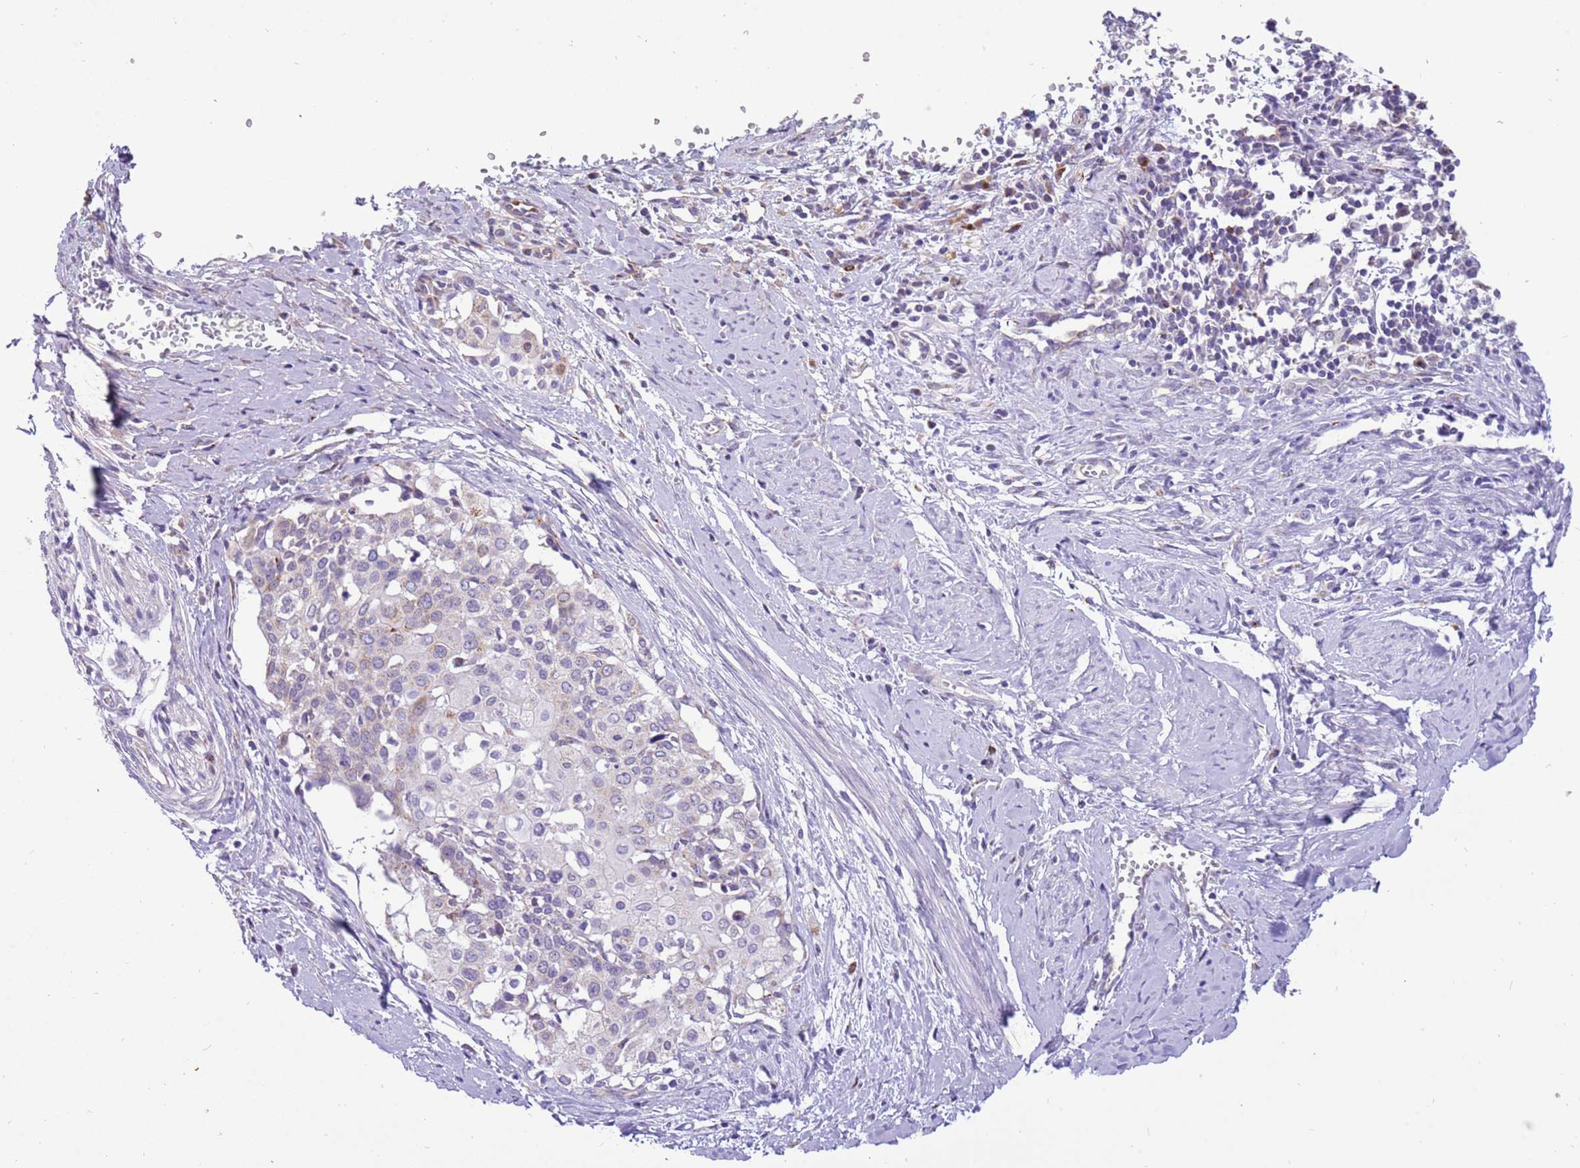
{"staining": {"intensity": "negative", "quantity": "none", "location": "none"}, "tissue": "cervical cancer", "cell_type": "Tumor cells", "image_type": "cancer", "snomed": [{"axis": "morphology", "description": "Squamous cell carcinoma, NOS"}, {"axis": "topography", "description": "Cervix"}], "caption": "Histopathology image shows no significant protein expression in tumor cells of cervical cancer (squamous cell carcinoma). The staining is performed using DAB (3,3'-diaminobenzidine) brown chromogen with nuclei counter-stained in using hematoxylin.", "gene": "COX17", "patient": {"sex": "female", "age": 44}}